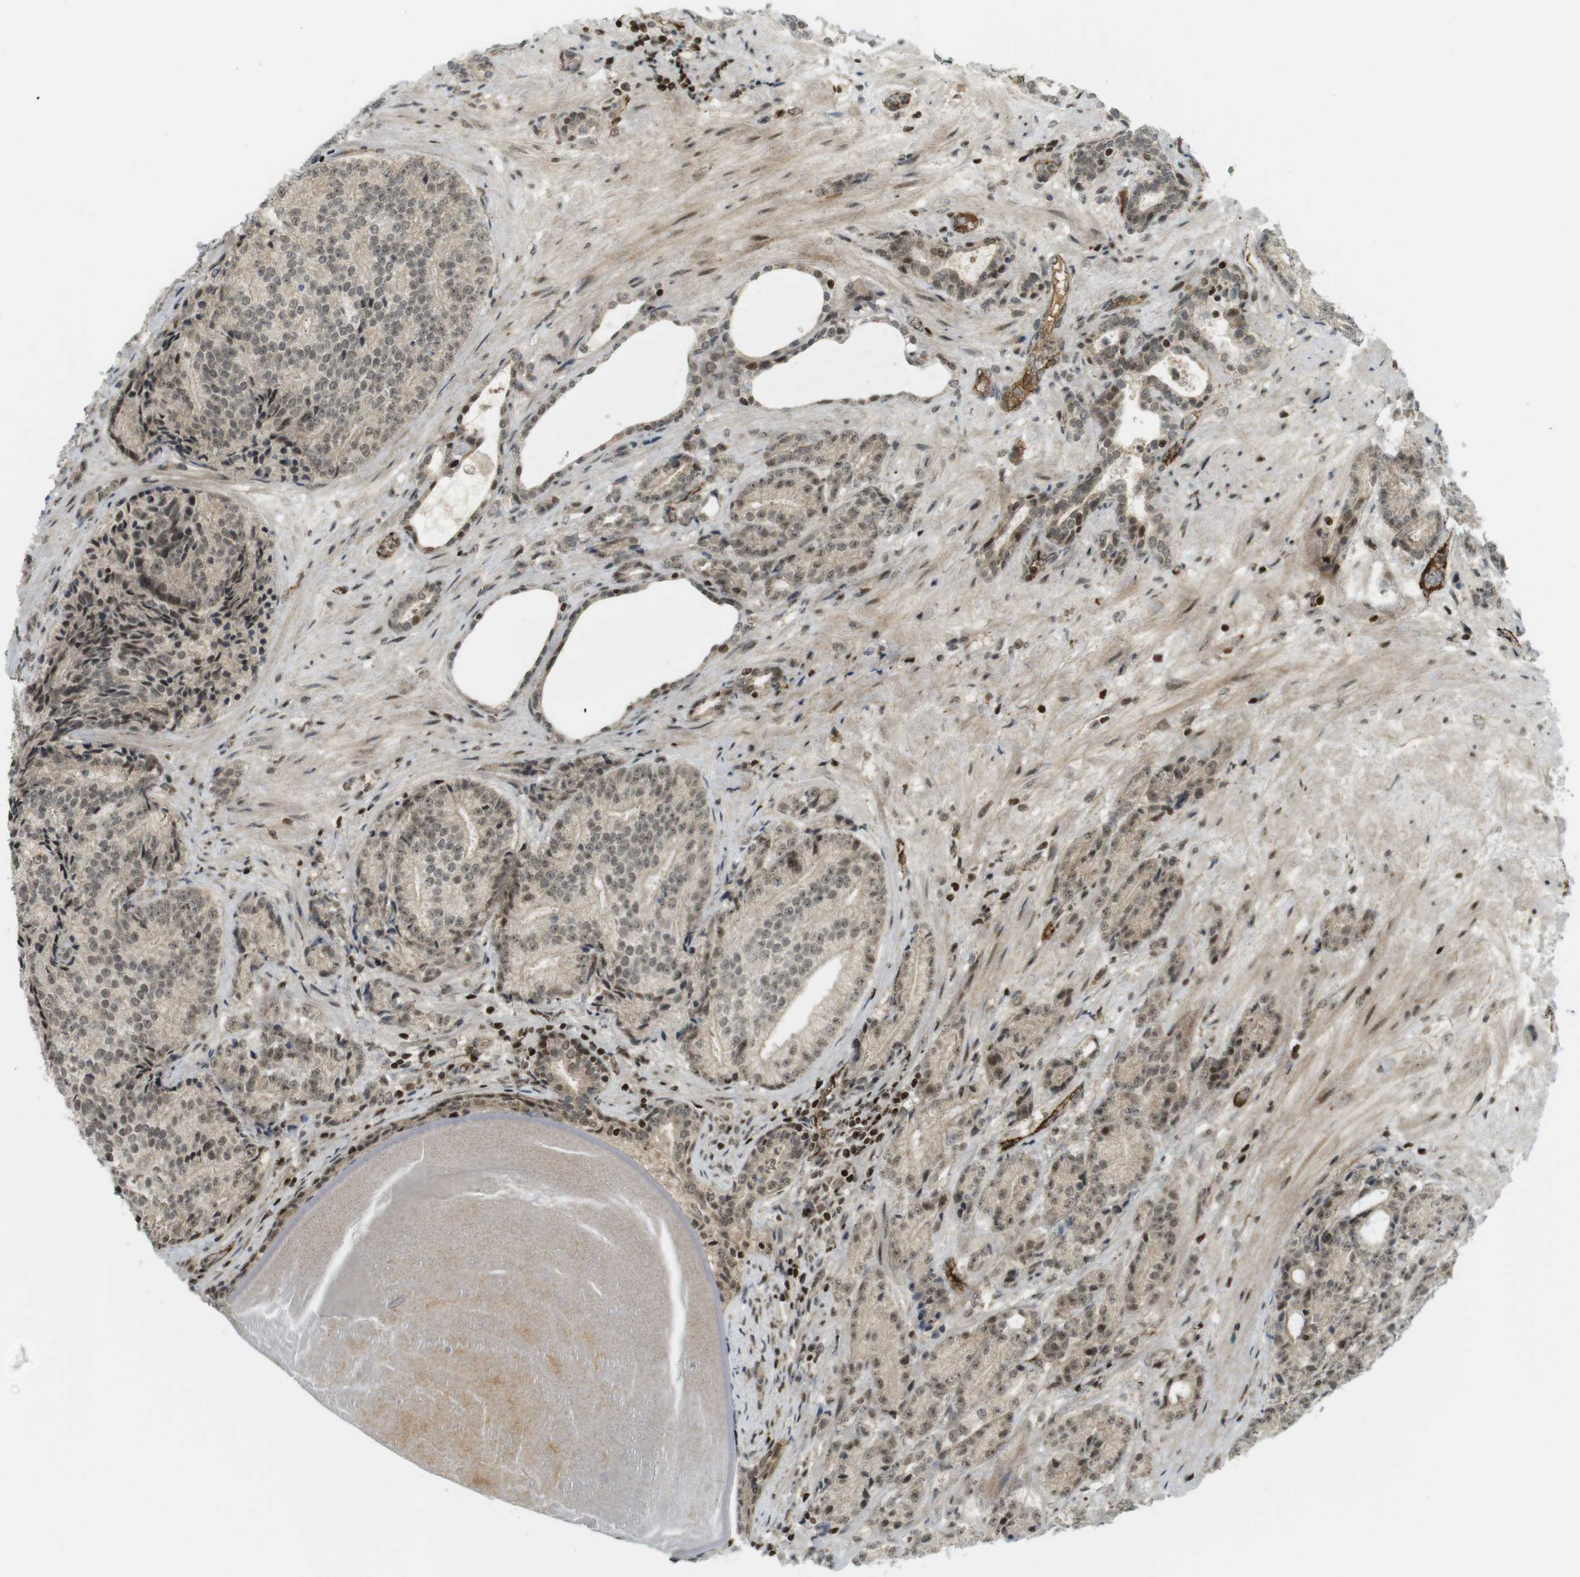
{"staining": {"intensity": "weak", "quantity": ">75%", "location": "cytoplasmic/membranous,nuclear"}, "tissue": "prostate cancer", "cell_type": "Tumor cells", "image_type": "cancer", "snomed": [{"axis": "morphology", "description": "Adenocarcinoma, High grade"}, {"axis": "topography", "description": "Prostate"}], "caption": "Prostate cancer stained with a protein marker exhibits weak staining in tumor cells.", "gene": "PPP1R13B", "patient": {"sex": "male", "age": 61}}